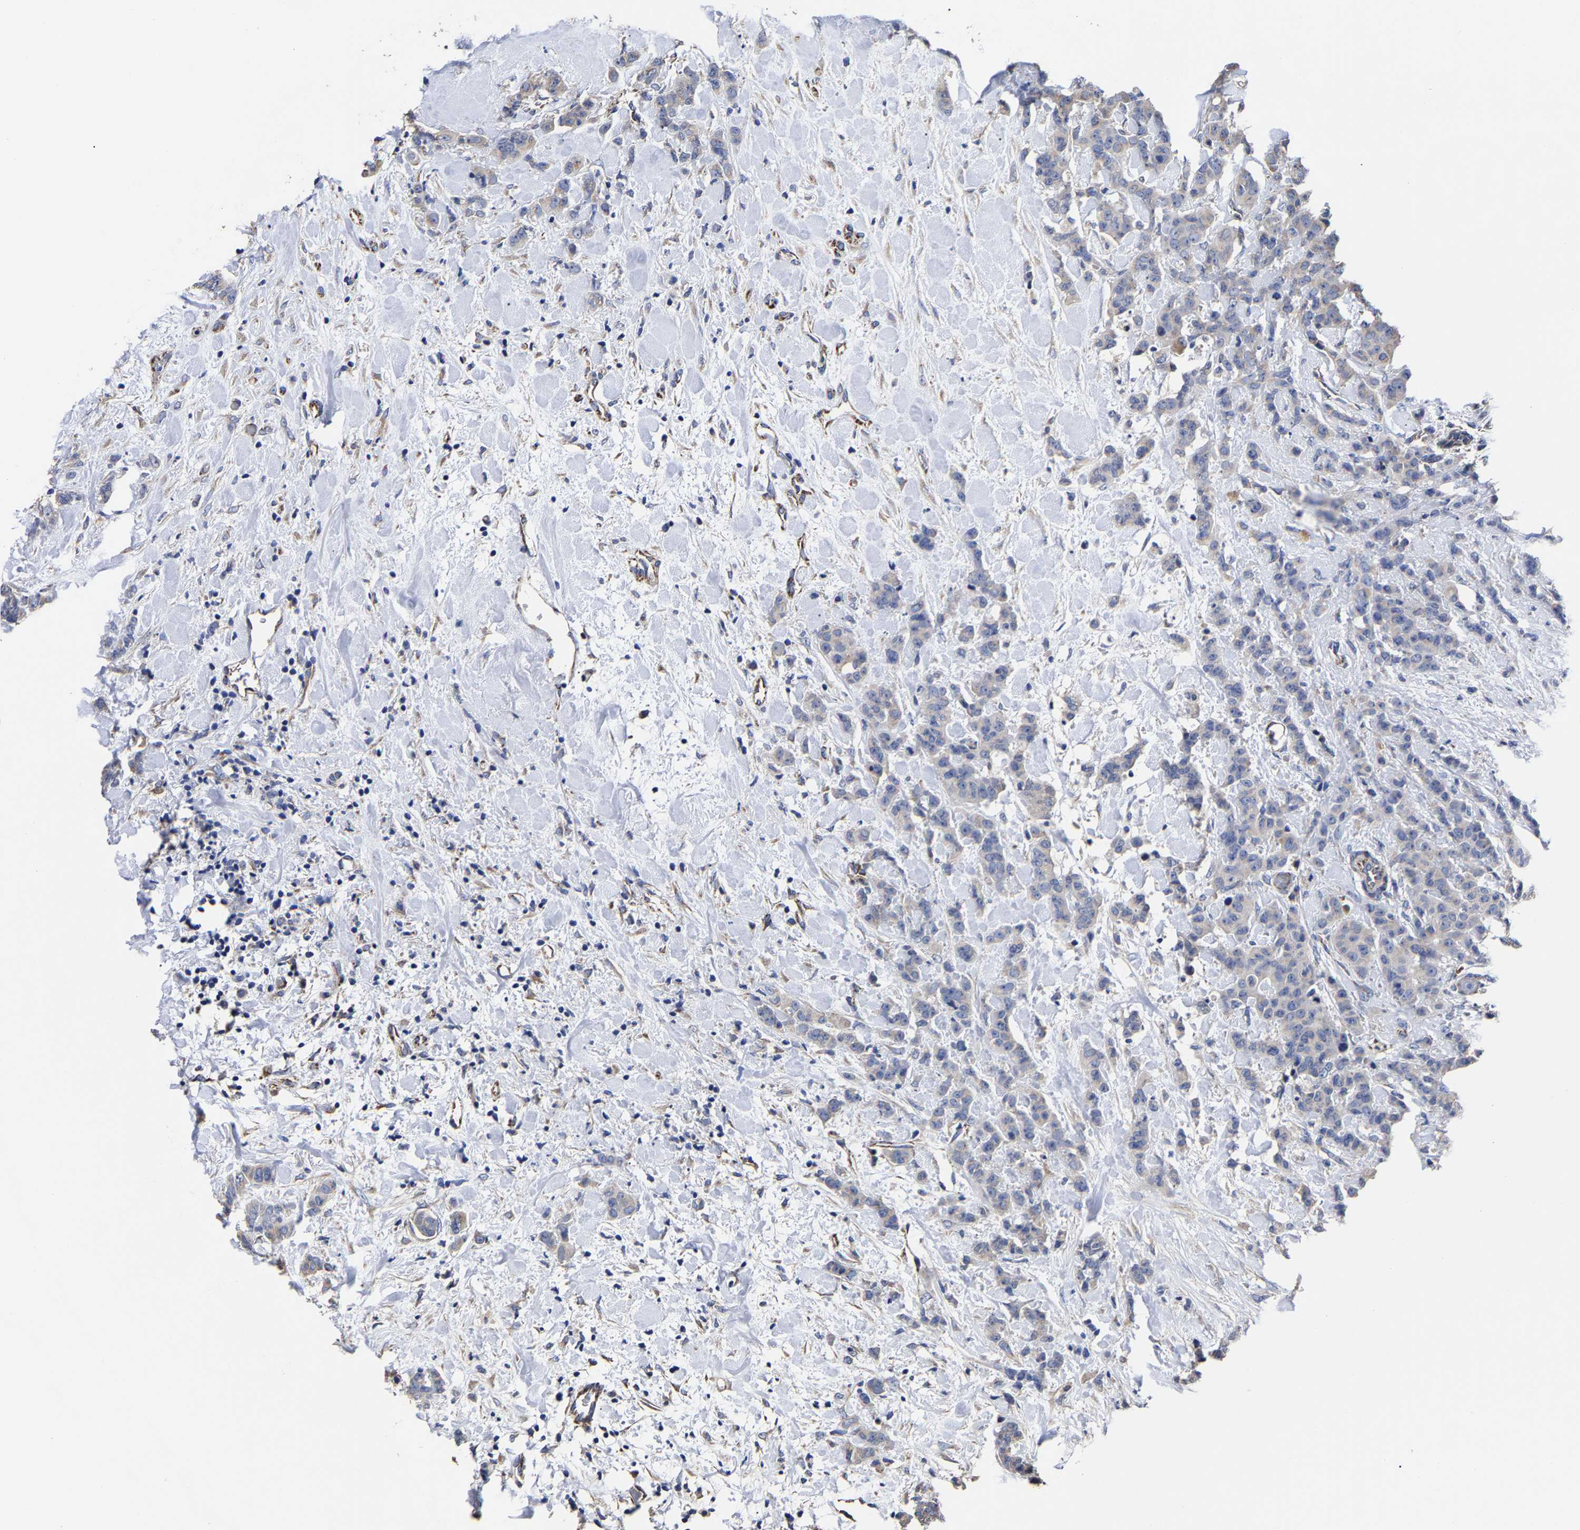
{"staining": {"intensity": "negative", "quantity": "none", "location": "none"}, "tissue": "breast cancer", "cell_type": "Tumor cells", "image_type": "cancer", "snomed": [{"axis": "morphology", "description": "Normal tissue, NOS"}, {"axis": "morphology", "description": "Duct carcinoma"}, {"axis": "topography", "description": "Breast"}], "caption": "The photomicrograph demonstrates no staining of tumor cells in breast intraductal carcinoma. The staining was performed using DAB to visualize the protein expression in brown, while the nuclei were stained in blue with hematoxylin (Magnification: 20x).", "gene": "AASS", "patient": {"sex": "female", "age": 40}}